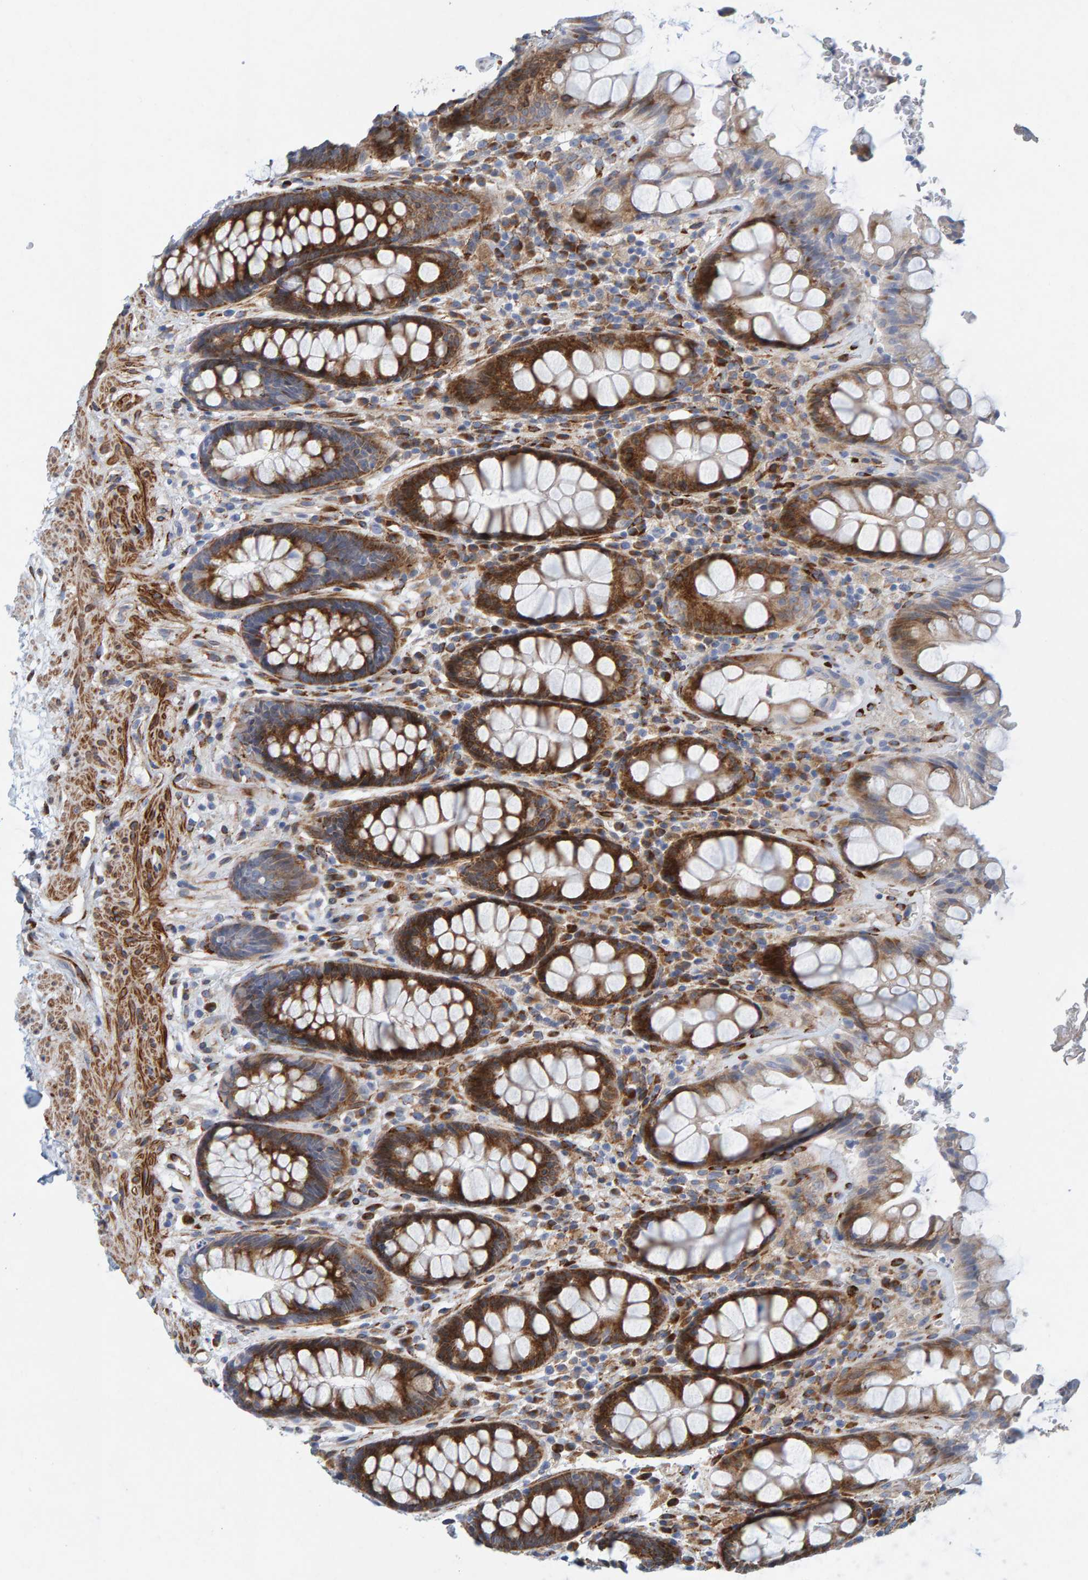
{"staining": {"intensity": "strong", "quantity": ">75%", "location": "cytoplasmic/membranous"}, "tissue": "rectum", "cell_type": "Glandular cells", "image_type": "normal", "snomed": [{"axis": "morphology", "description": "Normal tissue, NOS"}, {"axis": "topography", "description": "Rectum"}], "caption": "This is an image of immunohistochemistry (IHC) staining of benign rectum, which shows strong expression in the cytoplasmic/membranous of glandular cells.", "gene": "MMP16", "patient": {"sex": "male", "age": 64}}